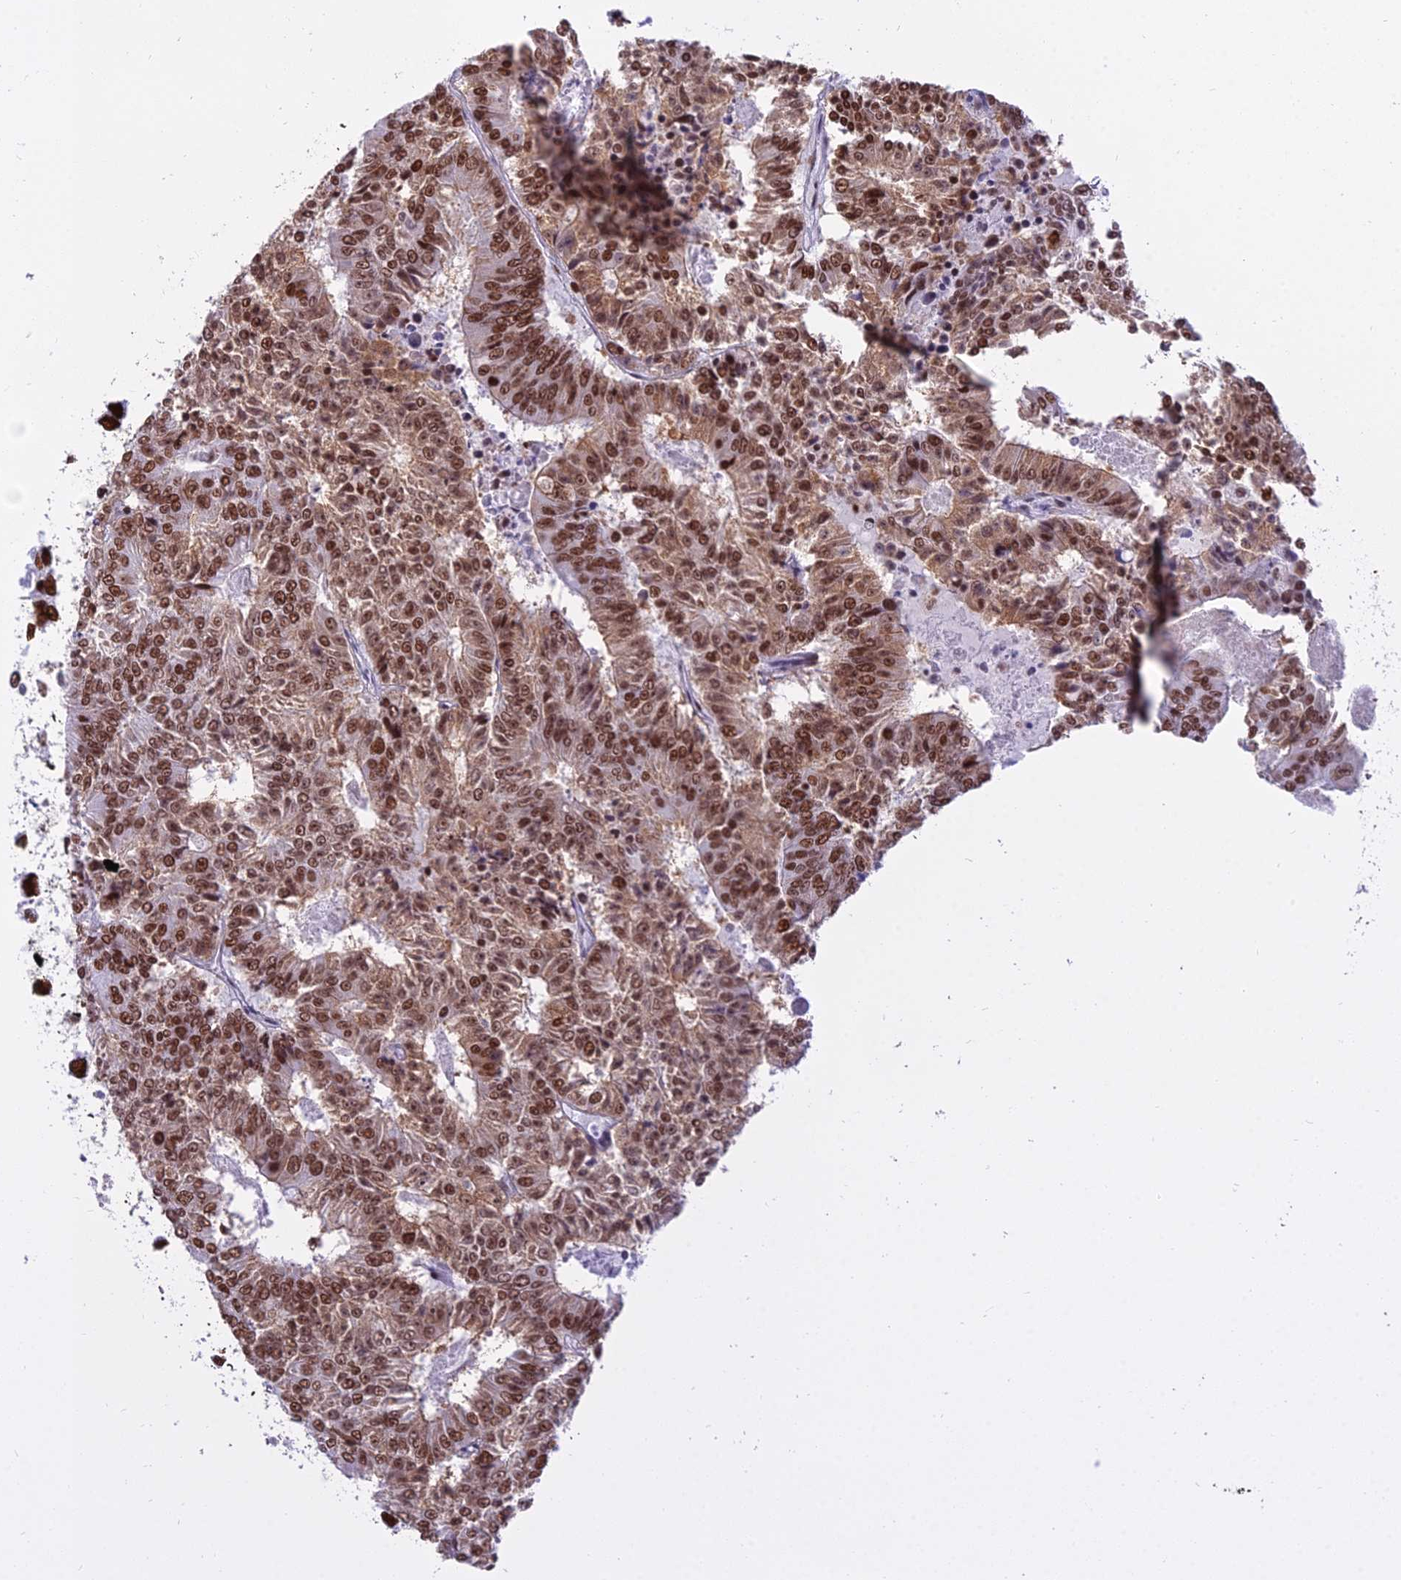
{"staining": {"intensity": "strong", "quantity": ">75%", "location": "nuclear"}, "tissue": "colorectal cancer", "cell_type": "Tumor cells", "image_type": "cancer", "snomed": [{"axis": "morphology", "description": "Adenocarcinoma, NOS"}, {"axis": "topography", "description": "Colon"}], "caption": "Approximately >75% of tumor cells in colorectal adenocarcinoma show strong nuclear protein staining as visualized by brown immunohistochemical staining.", "gene": "PARP1", "patient": {"sex": "male", "age": 83}}